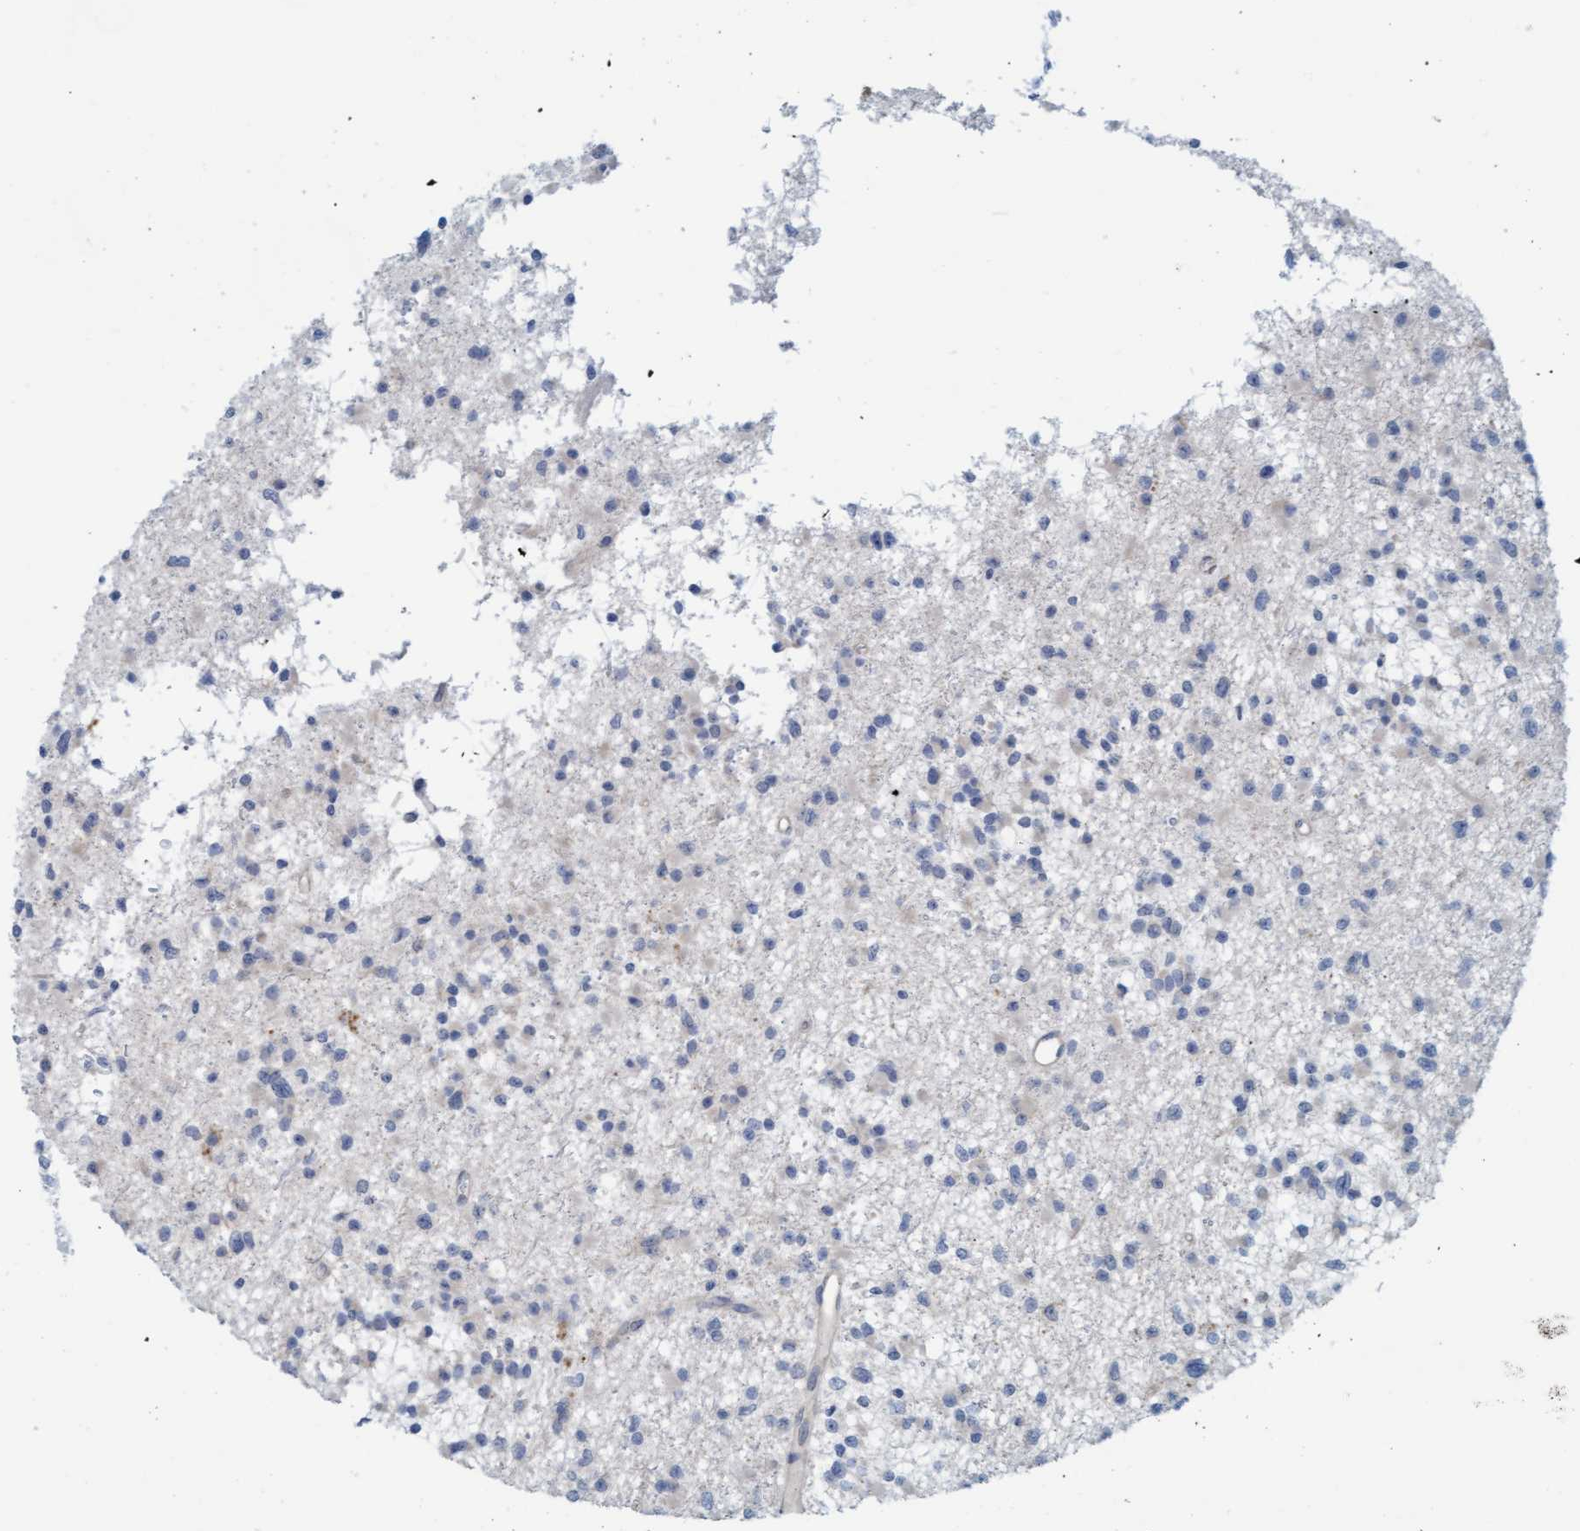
{"staining": {"intensity": "negative", "quantity": "none", "location": "none"}, "tissue": "glioma", "cell_type": "Tumor cells", "image_type": "cancer", "snomed": [{"axis": "morphology", "description": "Glioma, malignant, Low grade"}, {"axis": "topography", "description": "Brain"}], "caption": "Immunohistochemistry (IHC) image of neoplastic tissue: human malignant glioma (low-grade) stained with DAB demonstrates no significant protein staining in tumor cells.", "gene": "CPA3", "patient": {"sex": "female", "age": 22}}